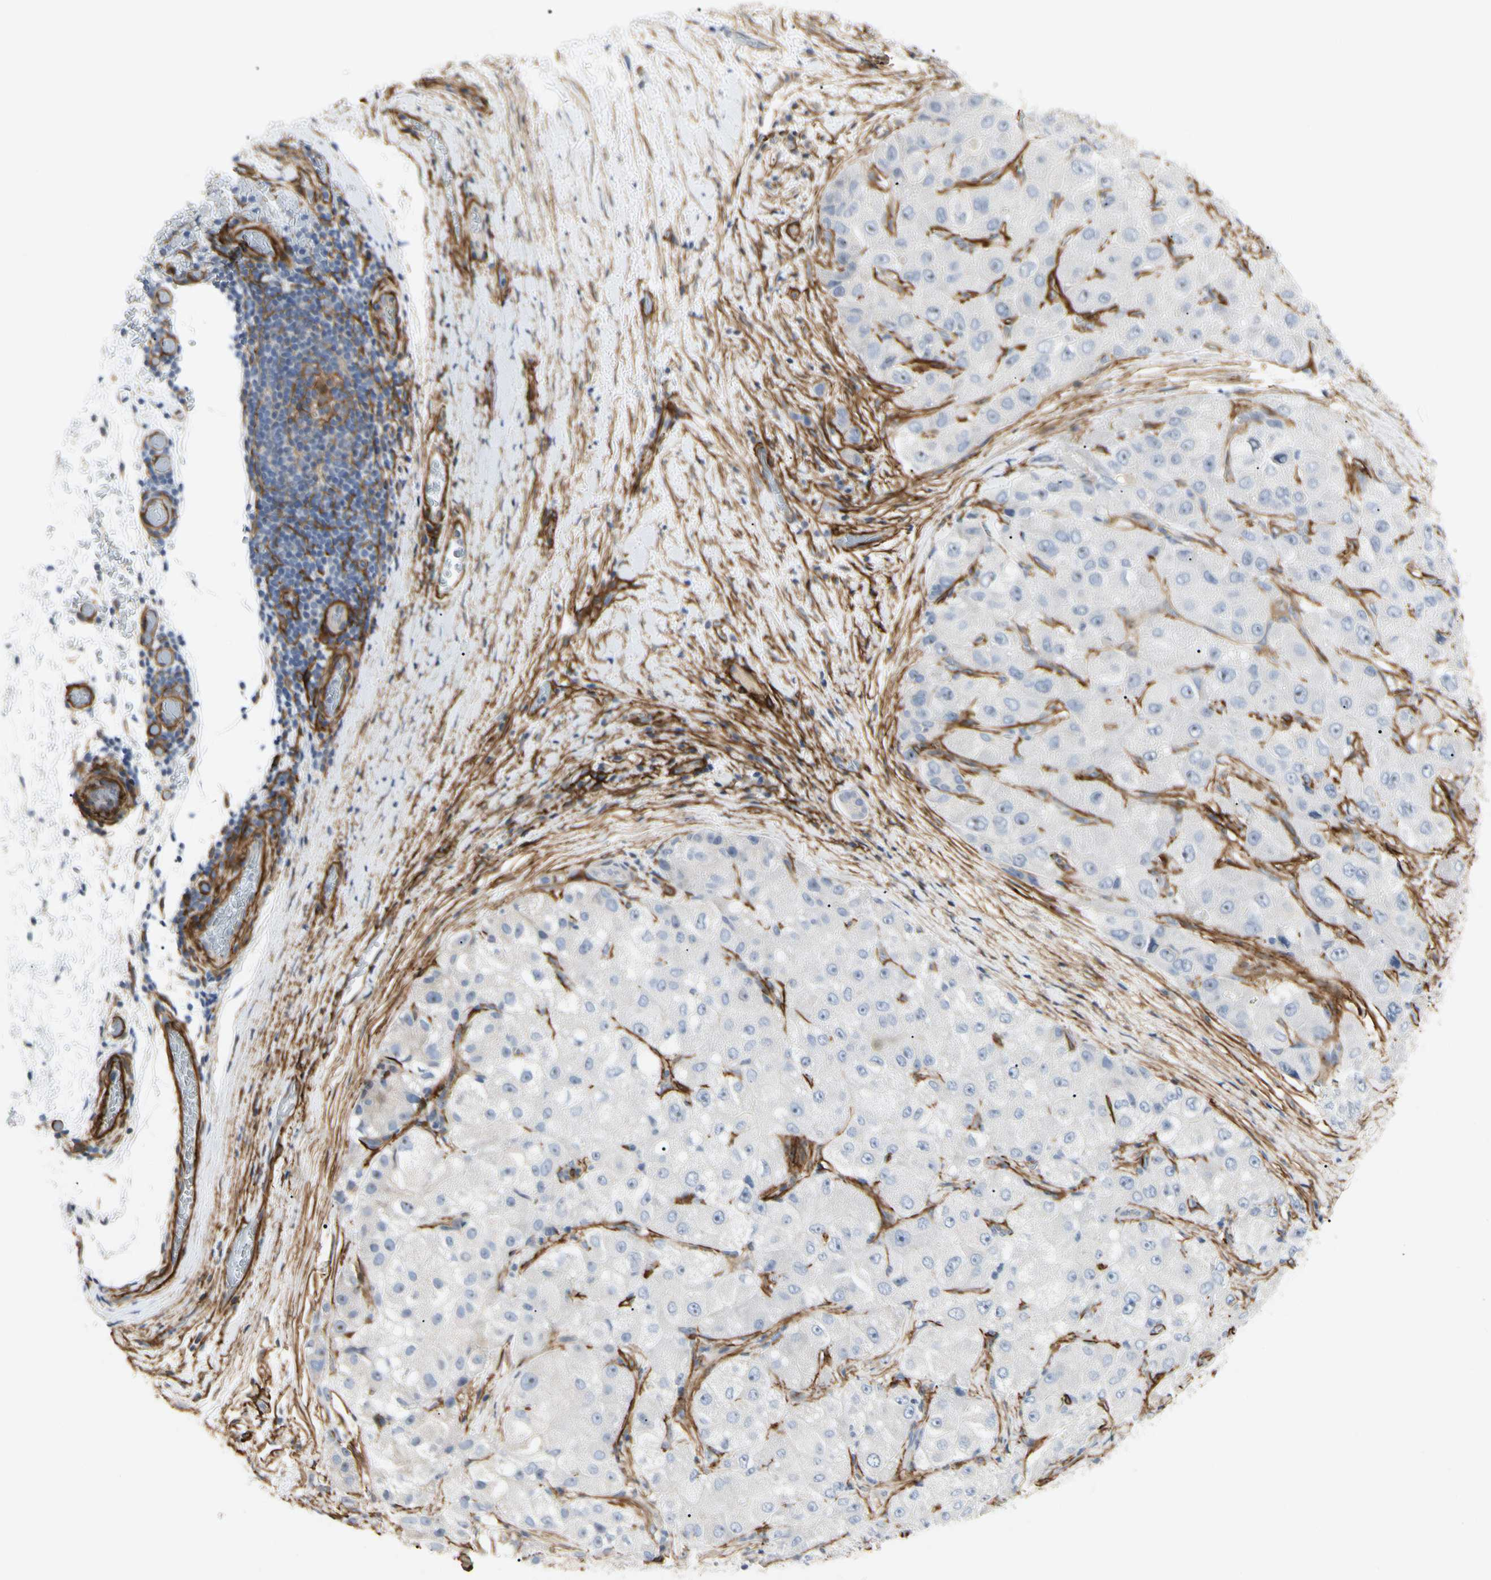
{"staining": {"intensity": "negative", "quantity": "none", "location": "none"}, "tissue": "liver cancer", "cell_type": "Tumor cells", "image_type": "cancer", "snomed": [{"axis": "morphology", "description": "Carcinoma, Hepatocellular, NOS"}, {"axis": "topography", "description": "Liver"}], "caption": "An immunohistochemistry micrograph of hepatocellular carcinoma (liver) is shown. There is no staining in tumor cells of hepatocellular carcinoma (liver). The staining is performed using DAB brown chromogen with nuclei counter-stained in using hematoxylin.", "gene": "GGT5", "patient": {"sex": "male", "age": 80}}